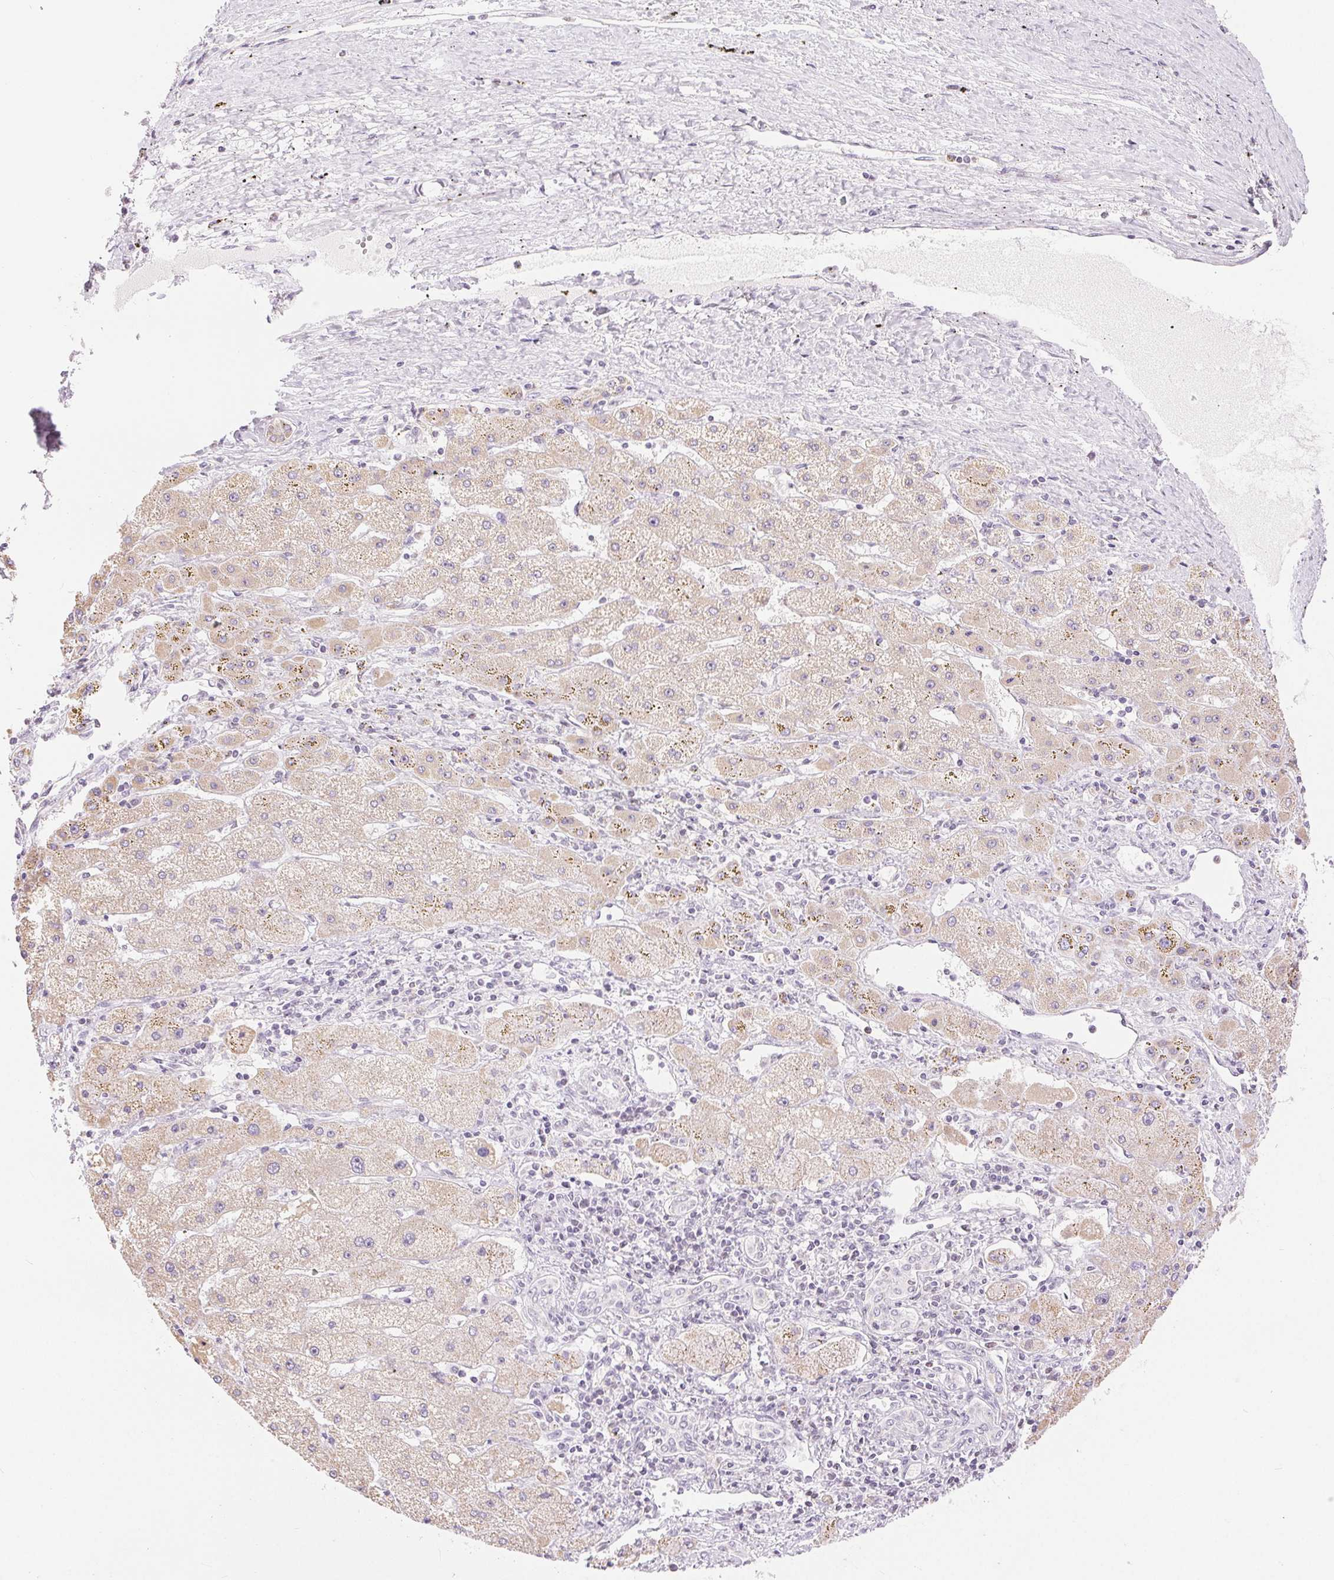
{"staining": {"intensity": "weak", "quantity": "25%-75%", "location": "cytoplasmic/membranous"}, "tissue": "liver cancer", "cell_type": "Tumor cells", "image_type": "cancer", "snomed": [{"axis": "morphology", "description": "Carcinoma, Hepatocellular, NOS"}, {"axis": "topography", "description": "Liver"}], "caption": "Immunohistochemistry (IHC) image of neoplastic tissue: liver hepatocellular carcinoma stained using immunohistochemistry (IHC) reveals low levels of weak protein expression localized specifically in the cytoplasmic/membranous of tumor cells, appearing as a cytoplasmic/membranous brown color.", "gene": "POU2F2", "patient": {"sex": "female", "age": 82}}